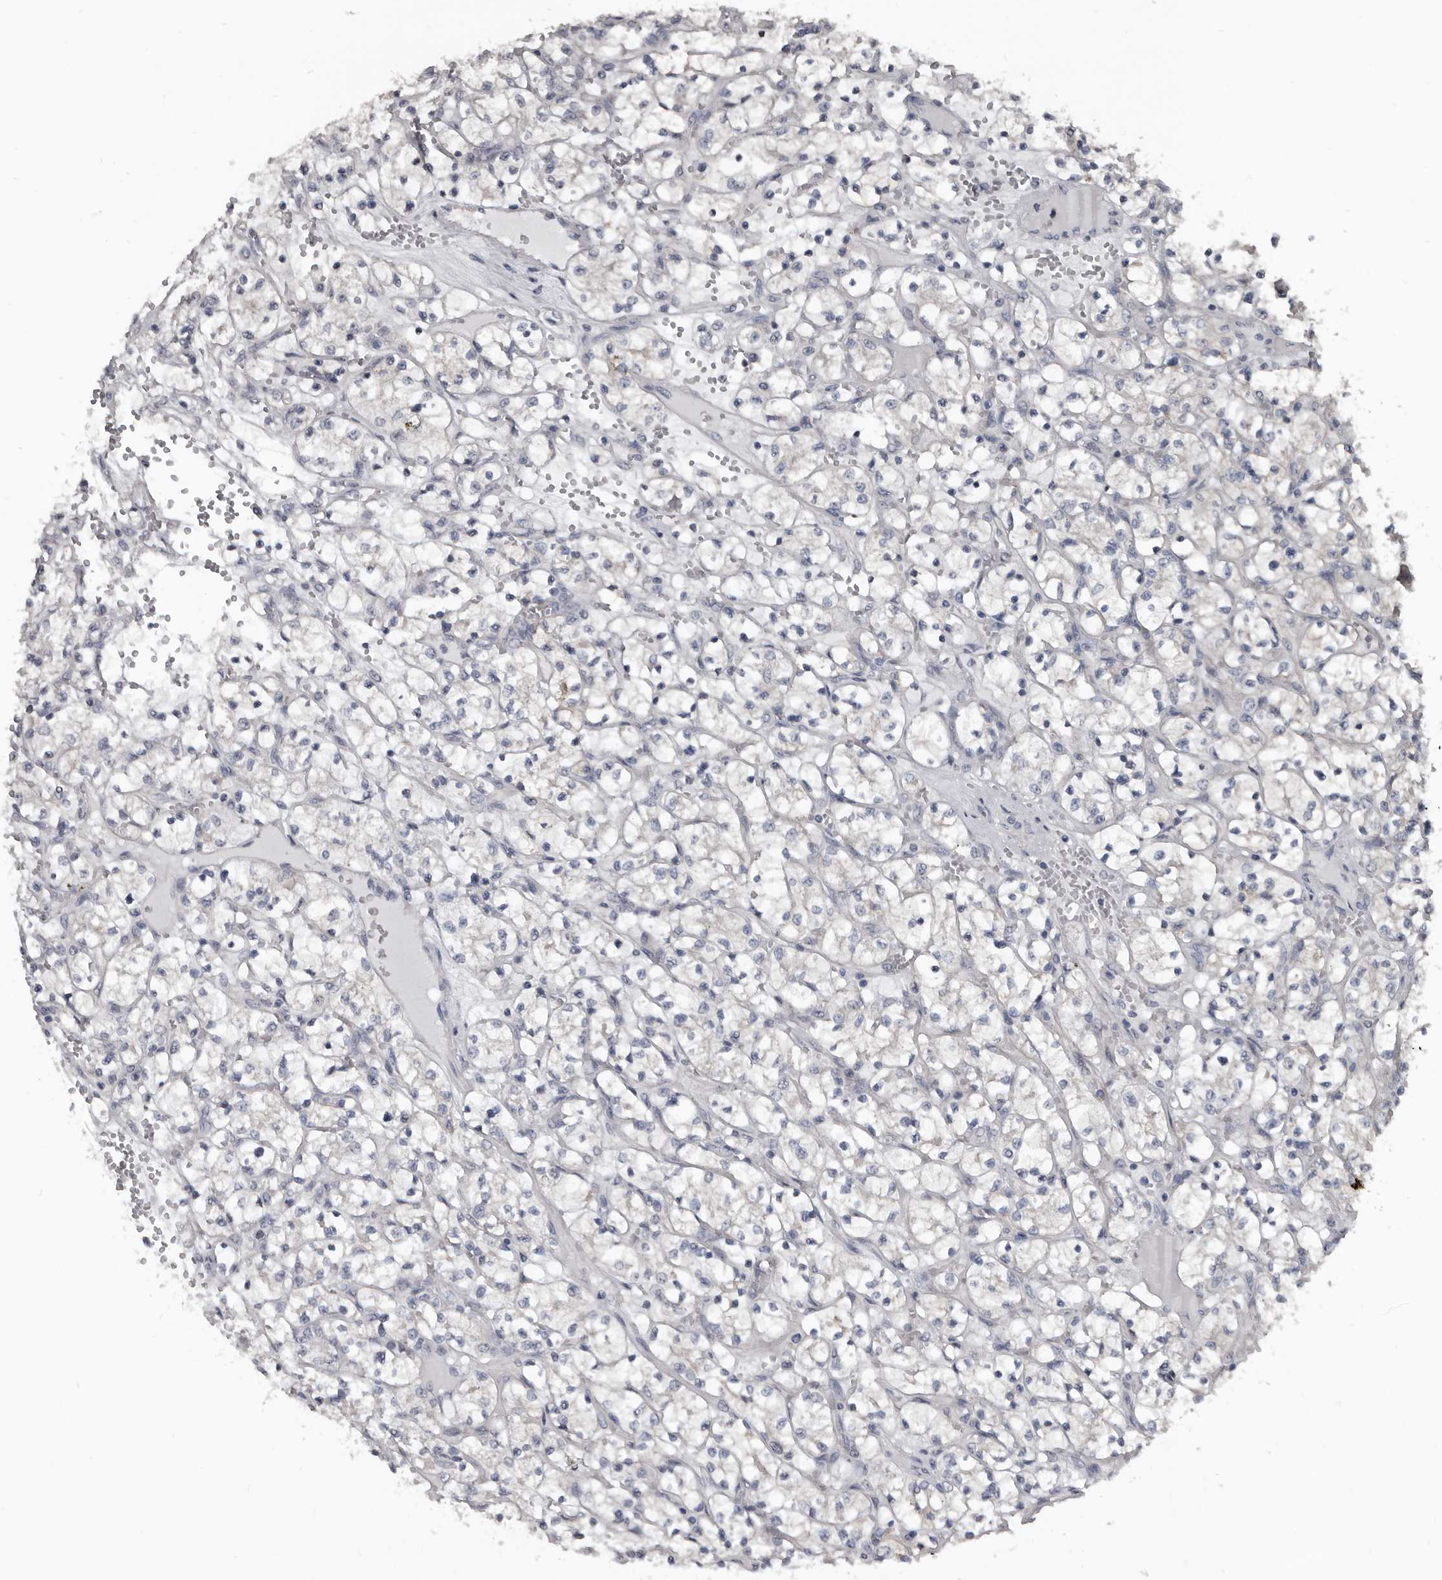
{"staining": {"intensity": "negative", "quantity": "none", "location": "none"}, "tissue": "renal cancer", "cell_type": "Tumor cells", "image_type": "cancer", "snomed": [{"axis": "morphology", "description": "Adenocarcinoma, NOS"}, {"axis": "topography", "description": "Kidney"}], "caption": "Photomicrograph shows no significant protein positivity in tumor cells of renal cancer. Nuclei are stained in blue.", "gene": "DHPS", "patient": {"sex": "female", "age": 69}}